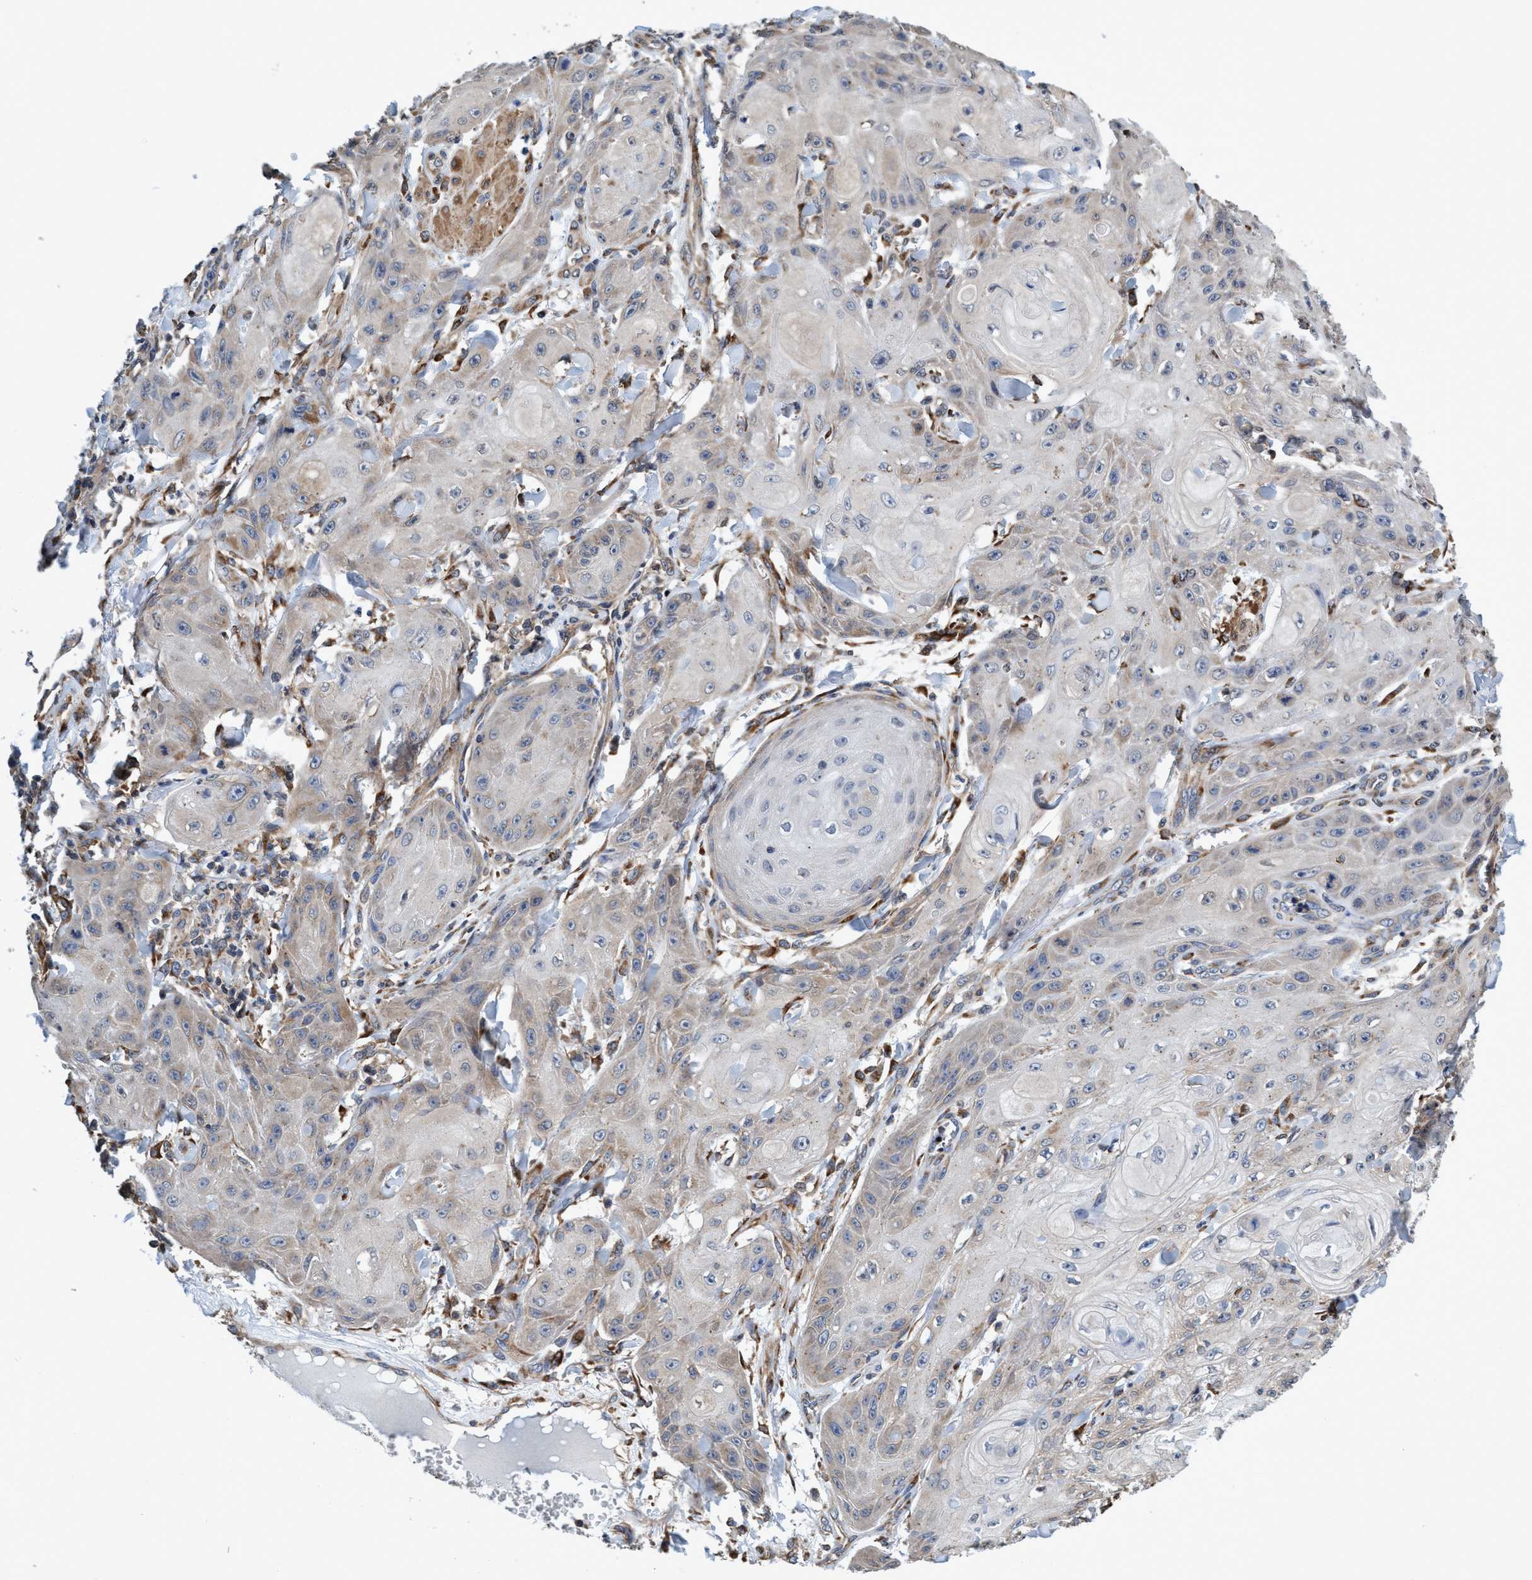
{"staining": {"intensity": "weak", "quantity": "<25%", "location": "cytoplasmic/membranous"}, "tissue": "skin cancer", "cell_type": "Tumor cells", "image_type": "cancer", "snomed": [{"axis": "morphology", "description": "Squamous cell carcinoma, NOS"}, {"axis": "topography", "description": "Skin"}], "caption": "This micrograph is of squamous cell carcinoma (skin) stained with immunohistochemistry (IHC) to label a protein in brown with the nuclei are counter-stained blue. There is no staining in tumor cells.", "gene": "CALCOCO2", "patient": {"sex": "male", "age": 74}}